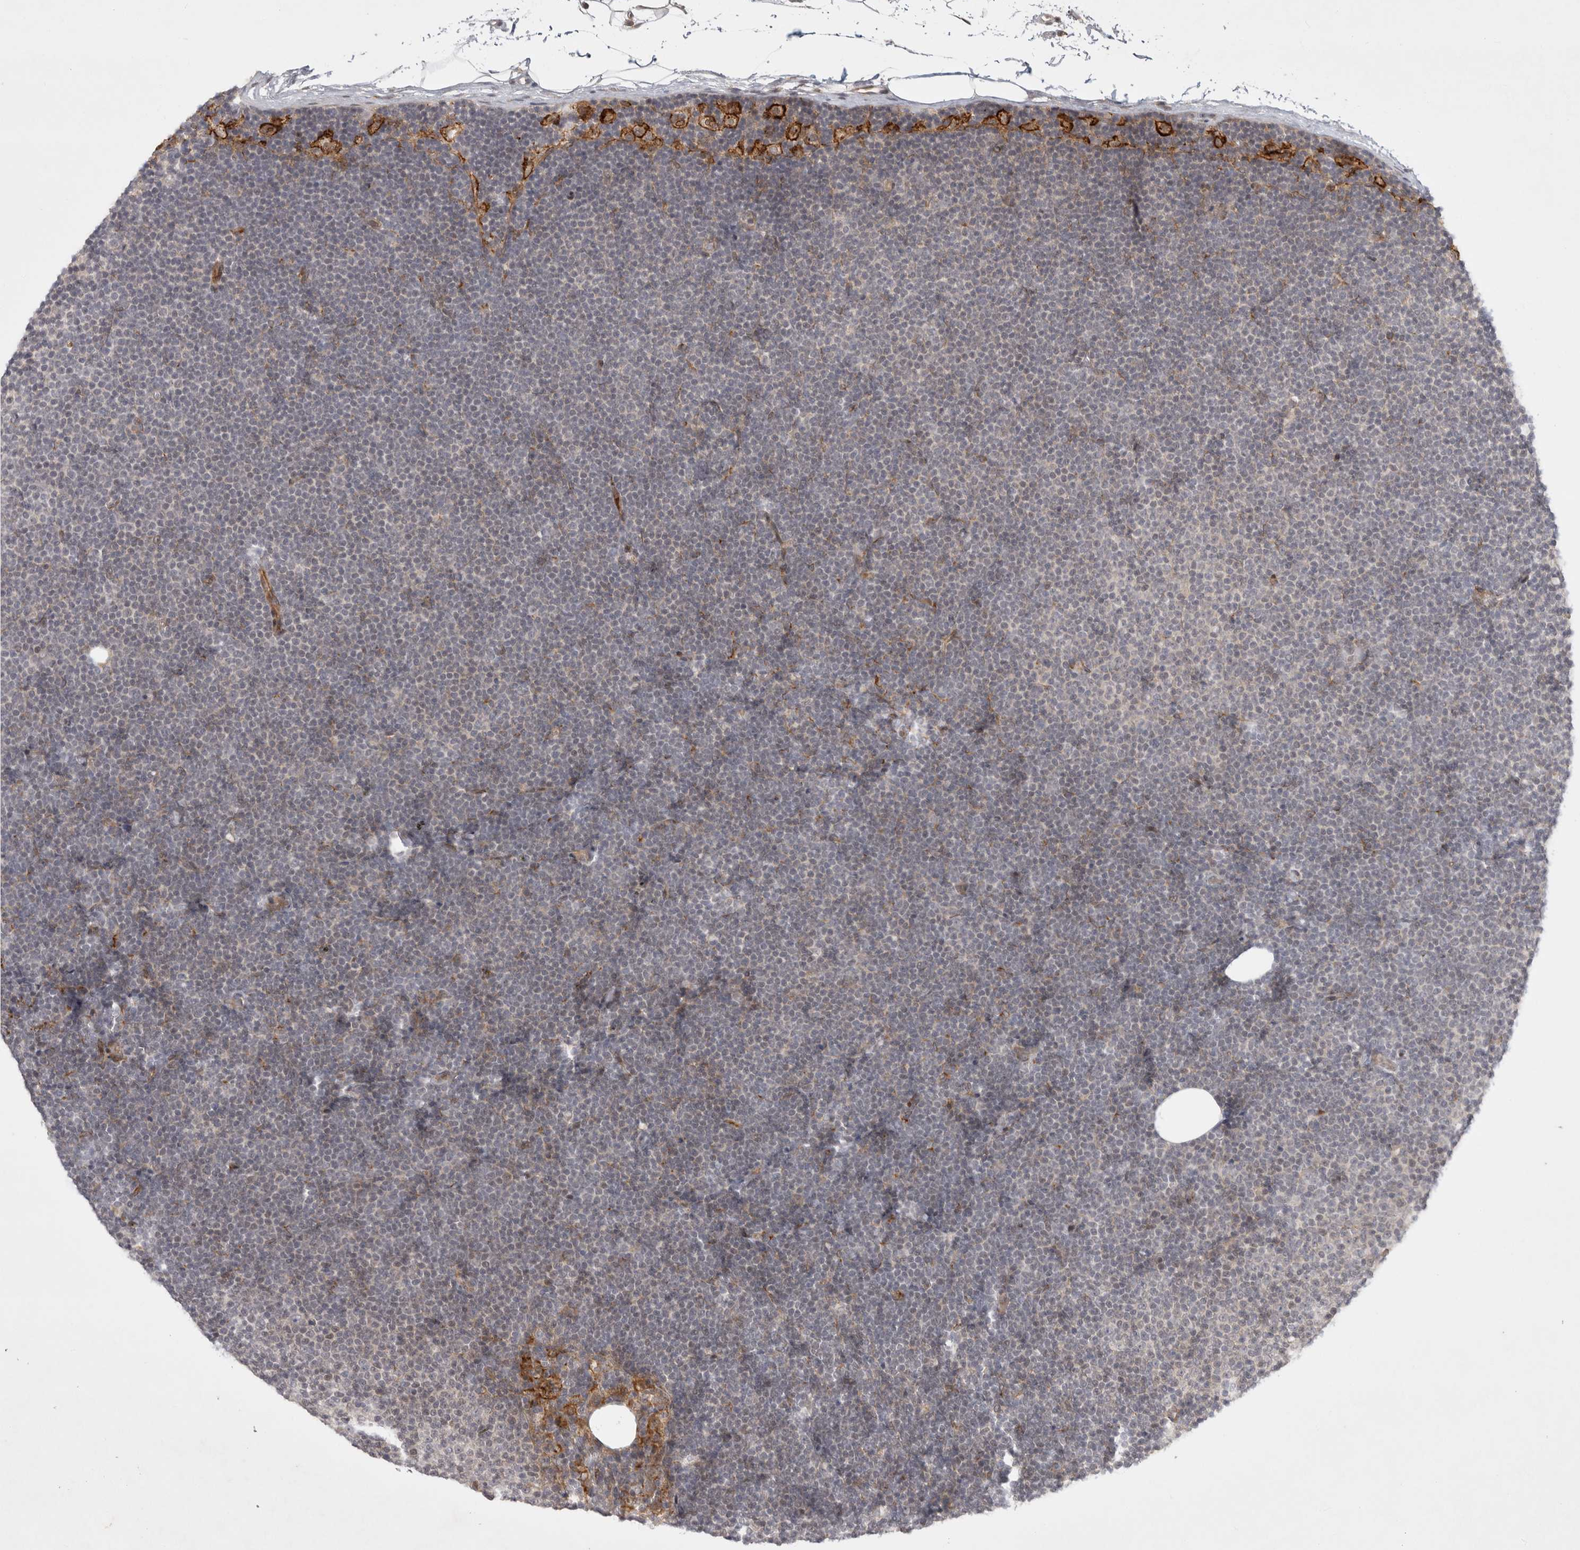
{"staining": {"intensity": "weak", "quantity": "<25%", "location": "nuclear"}, "tissue": "lymphoma", "cell_type": "Tumor cells", "image_type": "cancer", "snomed": [{"axis": "morphology", "description": "Malignant lymphoma, non-Hodgkin's type, Low grade"}, {"axis": "topography", "description": "Lymph node"}], "caption": "IHC micrograph of human lymphoma stained for a protein (brown), which shows no positivity in tumor cells.", "gene": "ZNF318", "patient": {"sex": "female", "age": 53}}